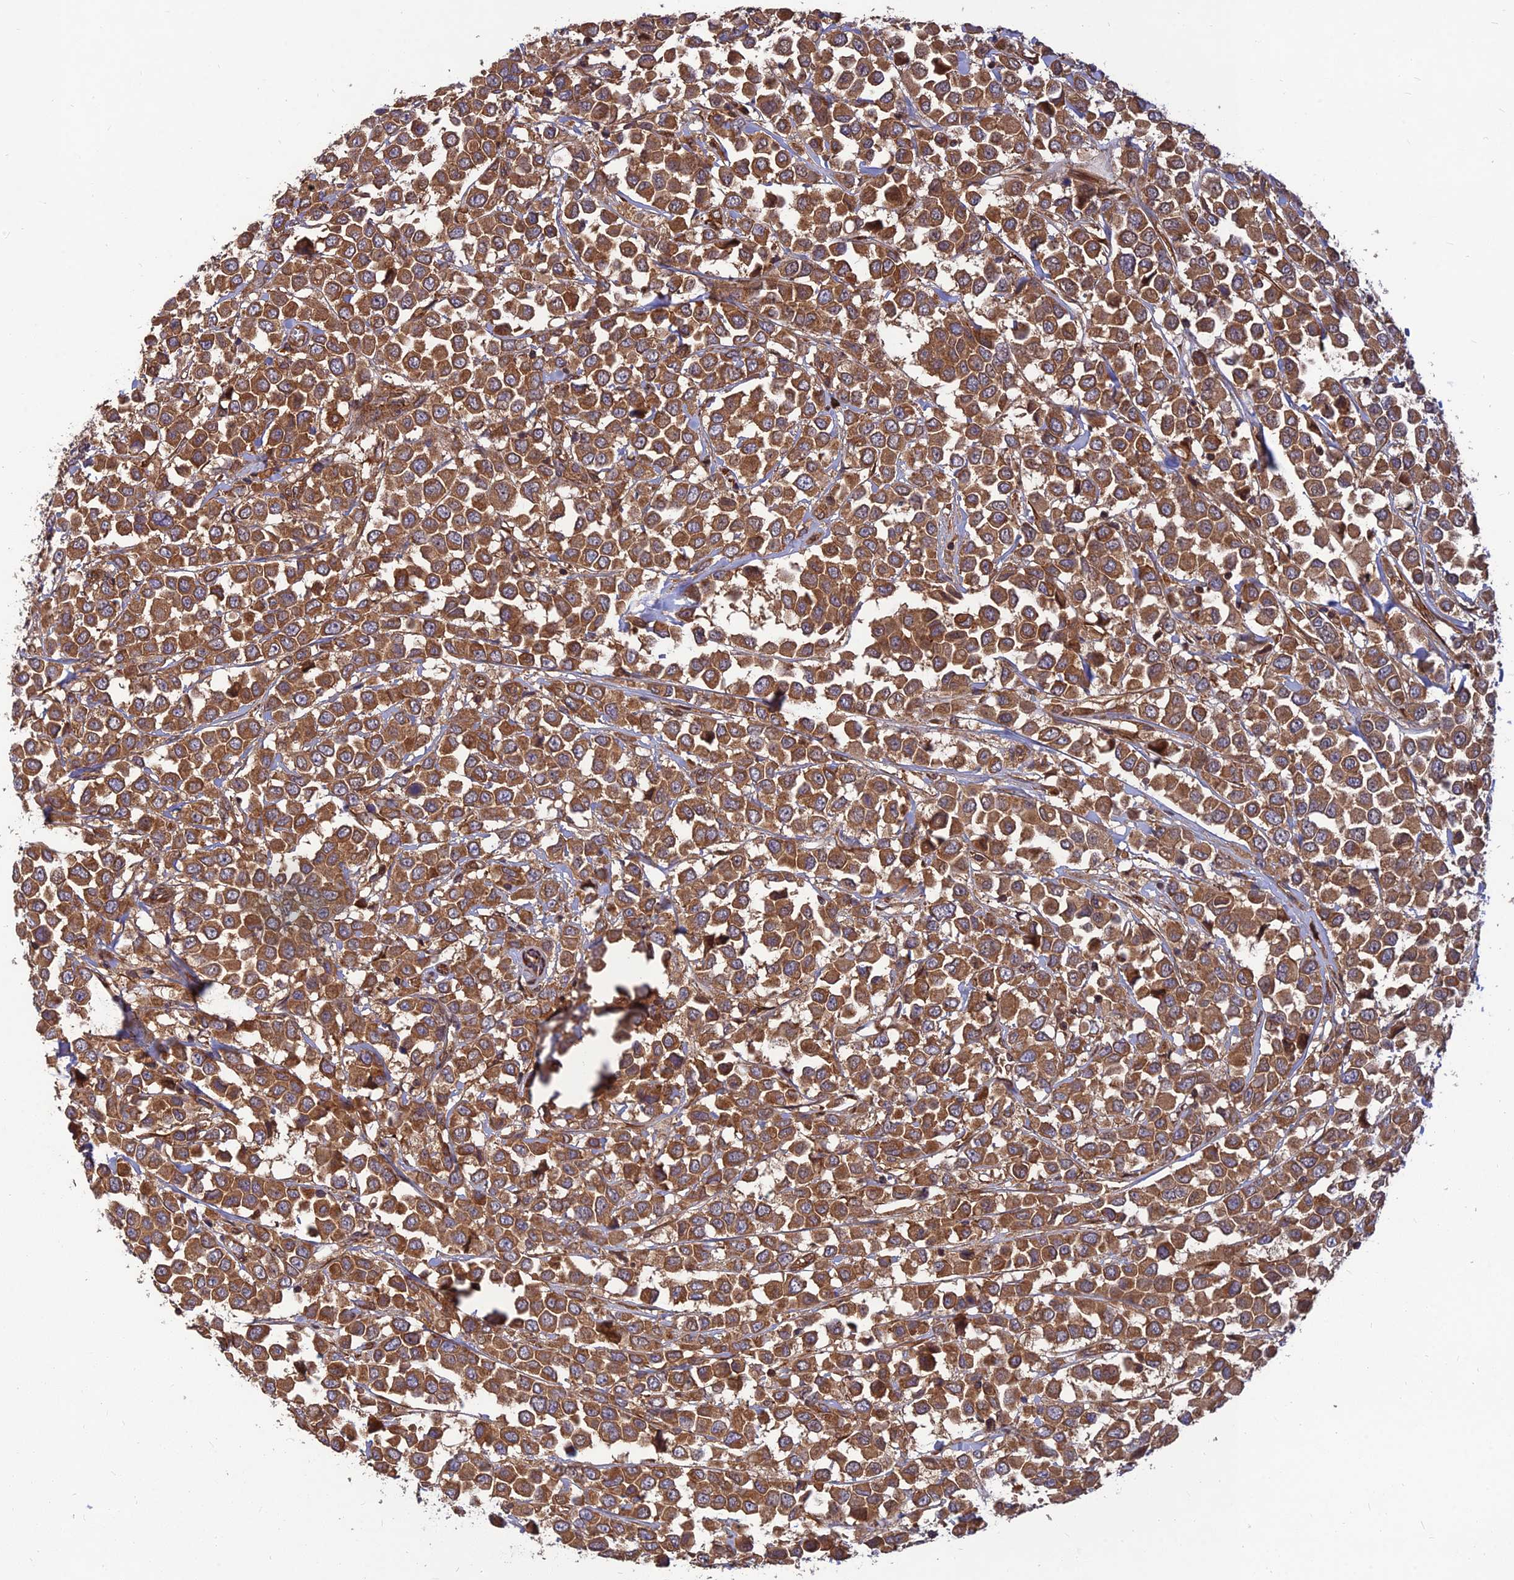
{"staining": {"intensity": "moderate", "quantity": ">75%", "location": "cytoplasmic/membranous"}, "tissue": "breast cancer", "cell_type": "Tumor cells", "image_type": "cancer", "snomed": [{"axis": "morphology", "description": "Duct carcinoma"}, {"axis": "topography", "description": "Breast"}], "caption": "Brown immunohistochemical staining in human invasive ductal carcinoma (breast) exhibits moderate cytoplasmic/membranous staining in approximately >75% of tumor cells.", "gene": "RELCH", "patient": {"sex": "female", "age": 61}}